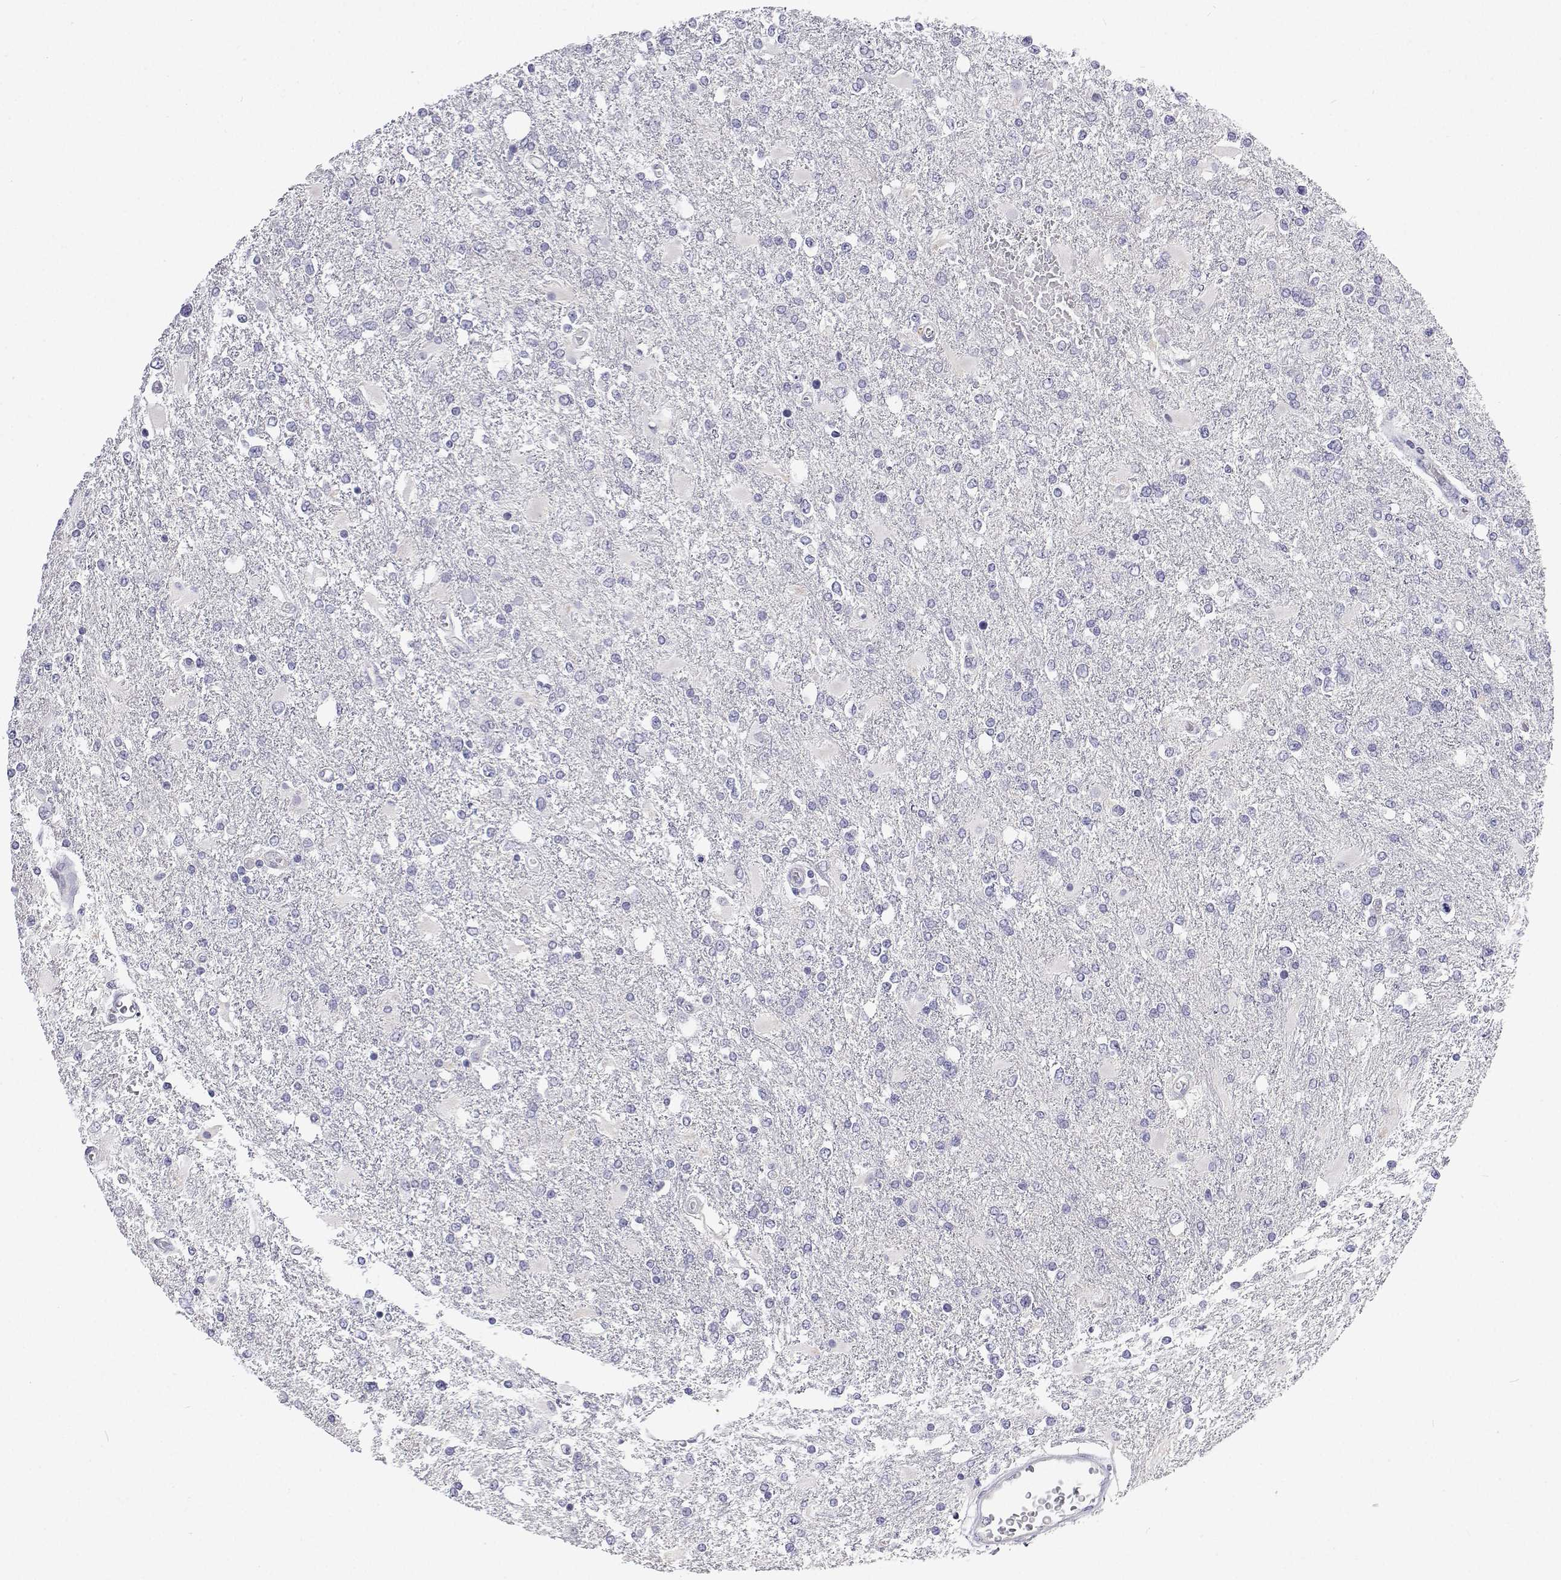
{"staining": {"intensity": "negative", "quantity": "none", "location": "none"}, "tissue": "glioma", "cell_type": "Tumor cells", "image_type": "cancer", "snomed": [{"axis": "morphology", "description": "Glioma, malignant, High grade"}, {"axis": "topography", "description": "Cerebral cortex"}], "caption": "Protein analysis of glioma displays no significant staining in tumor cells.", "gene": "ANKRD65", "patient": {"sex": "male", "age": 79}}